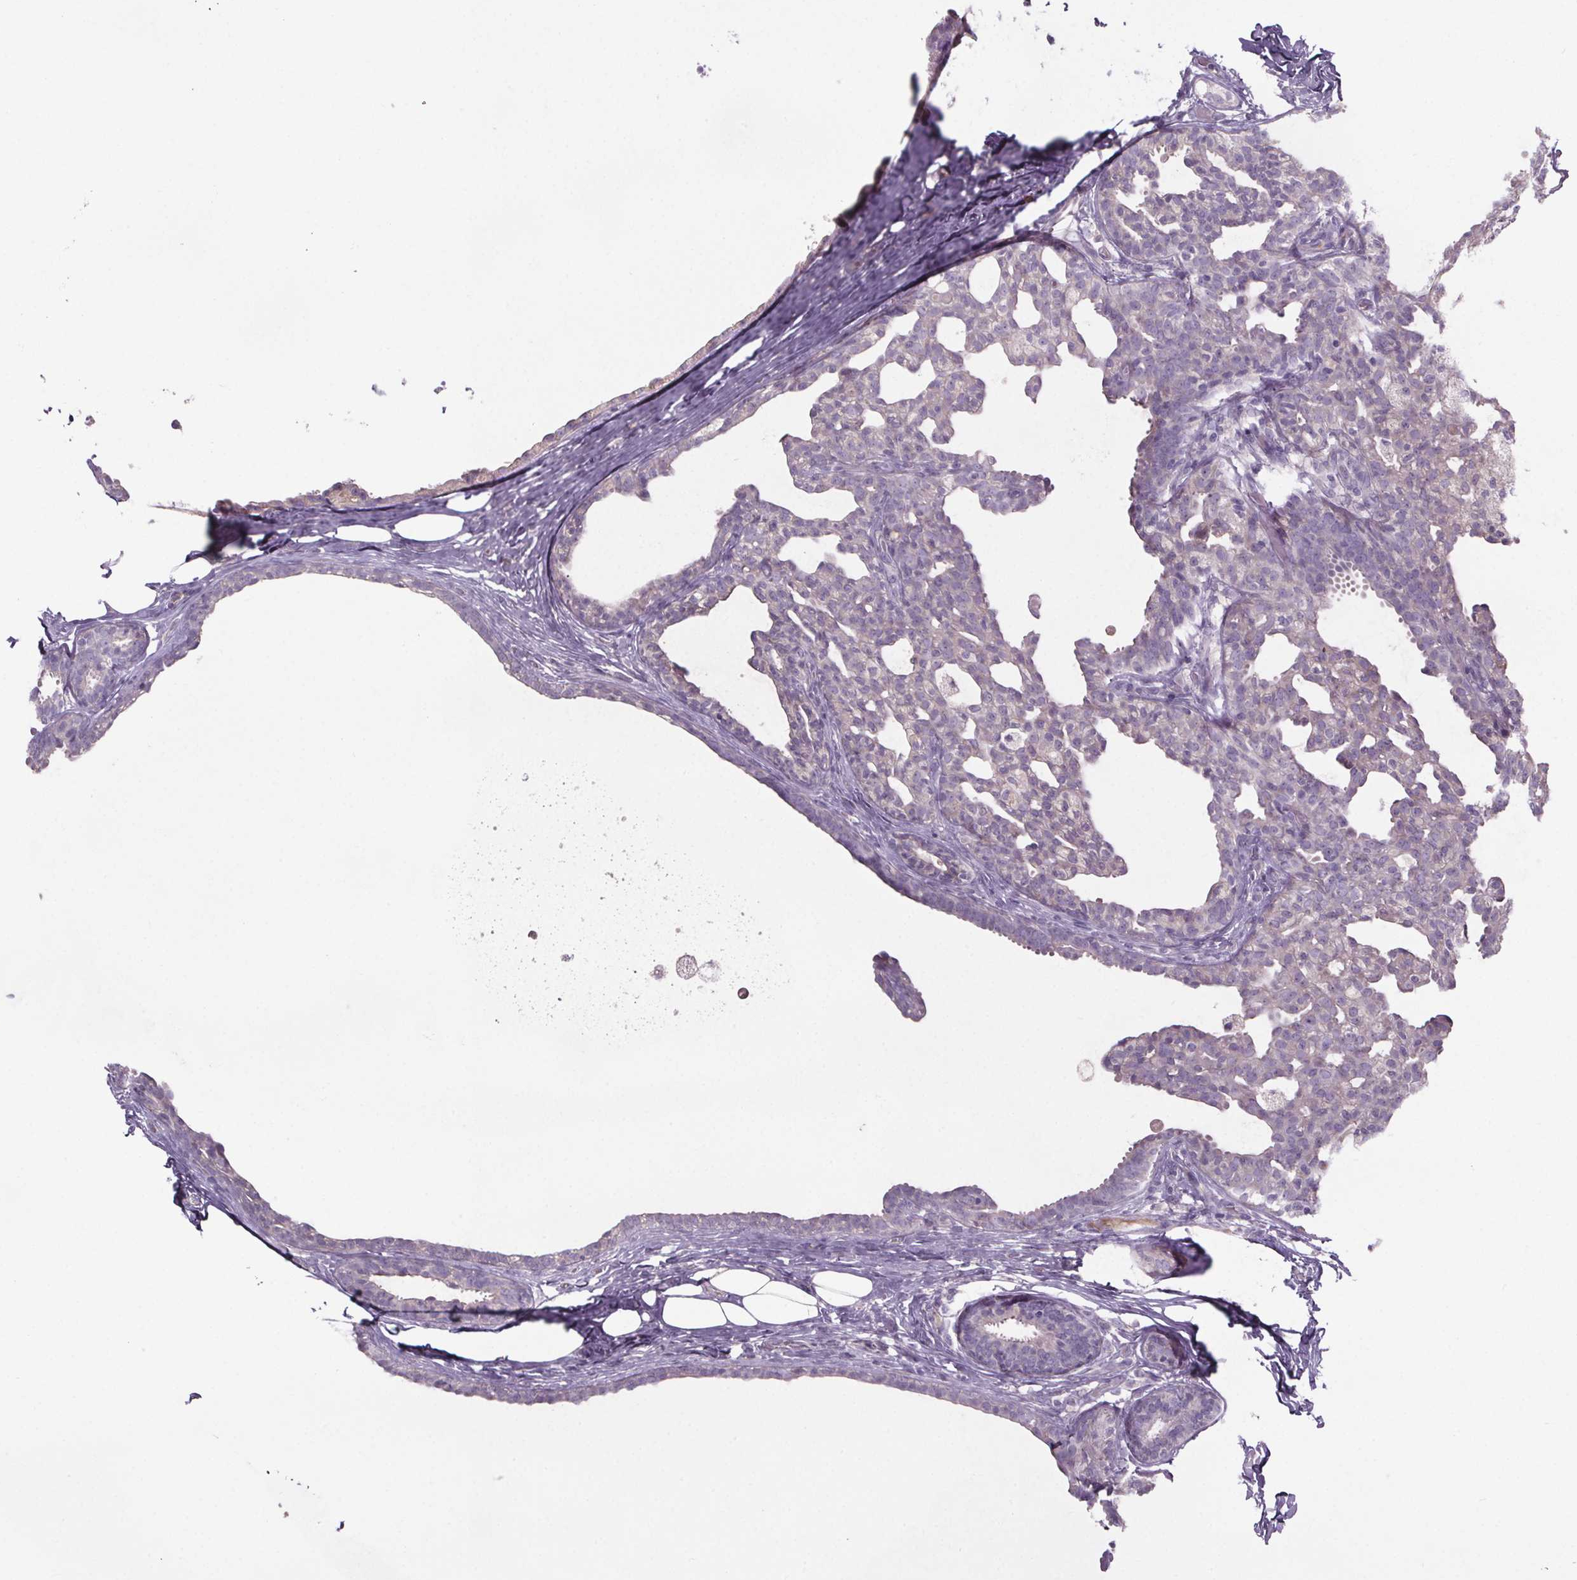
{"staining": {"intensity": "negative", "quantity": "none", "location": "none"}, "tissue": "breast cancer", "cell_type": "Tumor cells", "image_type": "cancer", "snomed": [{"axis": "morphology", "description": "Duct carcinoma"}, {"axis": "topography", "description": "Breast"}], "caption": "Immunohistochemical staining of human breast cancer (infiltrating ductal carcinoma) shows no significant positivity in tumor cells. (Stains: DAB immunohistochemistry (IHC) with hematoxylin counter stain, Microscopy: brightfield microscopy at high magnification).", "gene": "CUBN", "patient": {"sex": "female", "age": 59}}